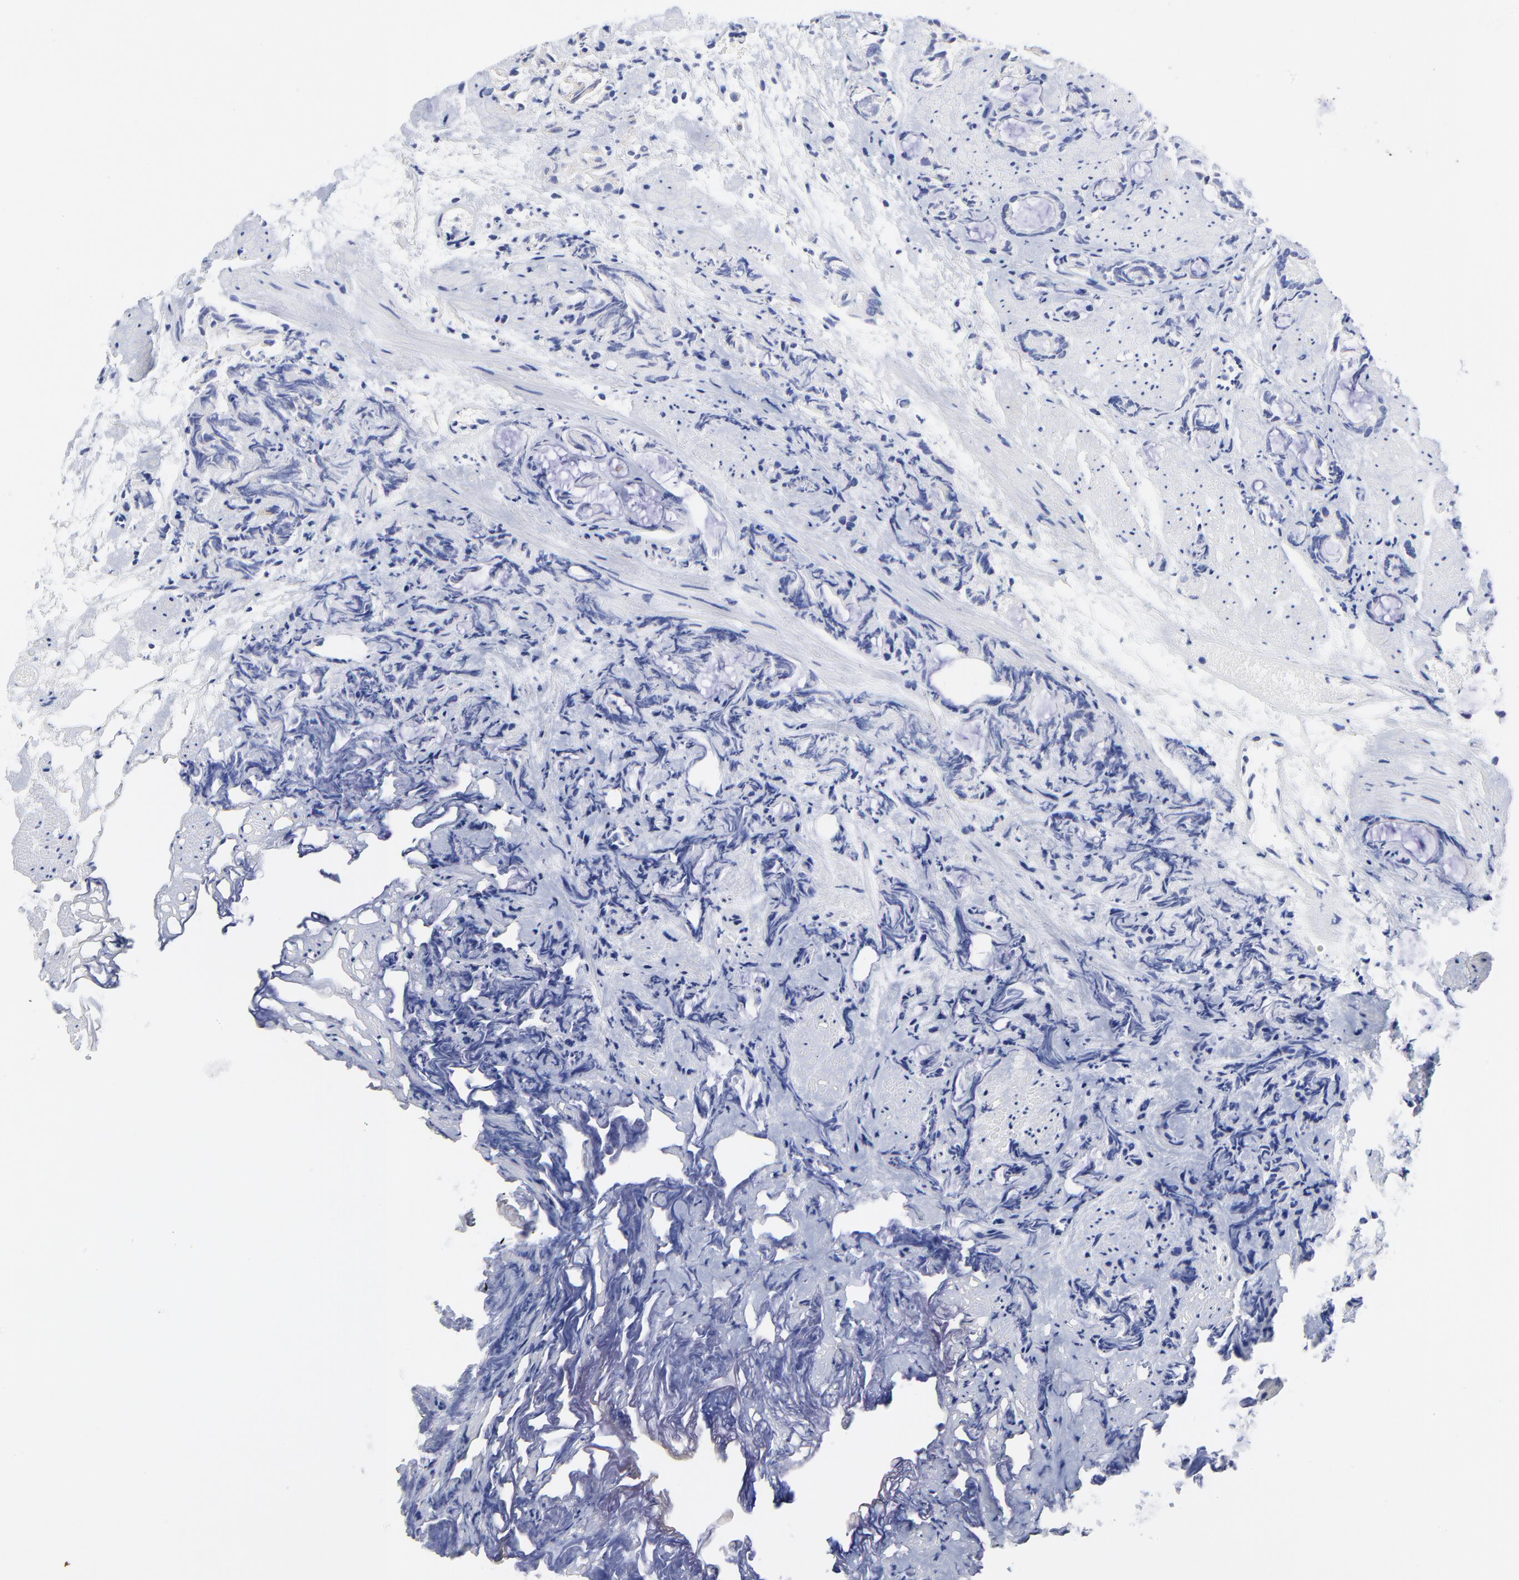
{"staining": {"intensity": "negative", "quantity": "none", "location": "none"}, "tissue": "prostate cancer", "cell_type": "Tumor cells", "image_type": "cancer", "snomed": [{"axis": "morphology", "description": "Adenocarcinoma, High grade"}, {"axis": "topography", "description": "Prostate"}], "caption": "Immunohistochemical staining of human prostate high-grade adenocarcinoma displays no significant expression in tumor cells.", "gene": "LAX1", "patient": {"sex": "male", "age": 85}}